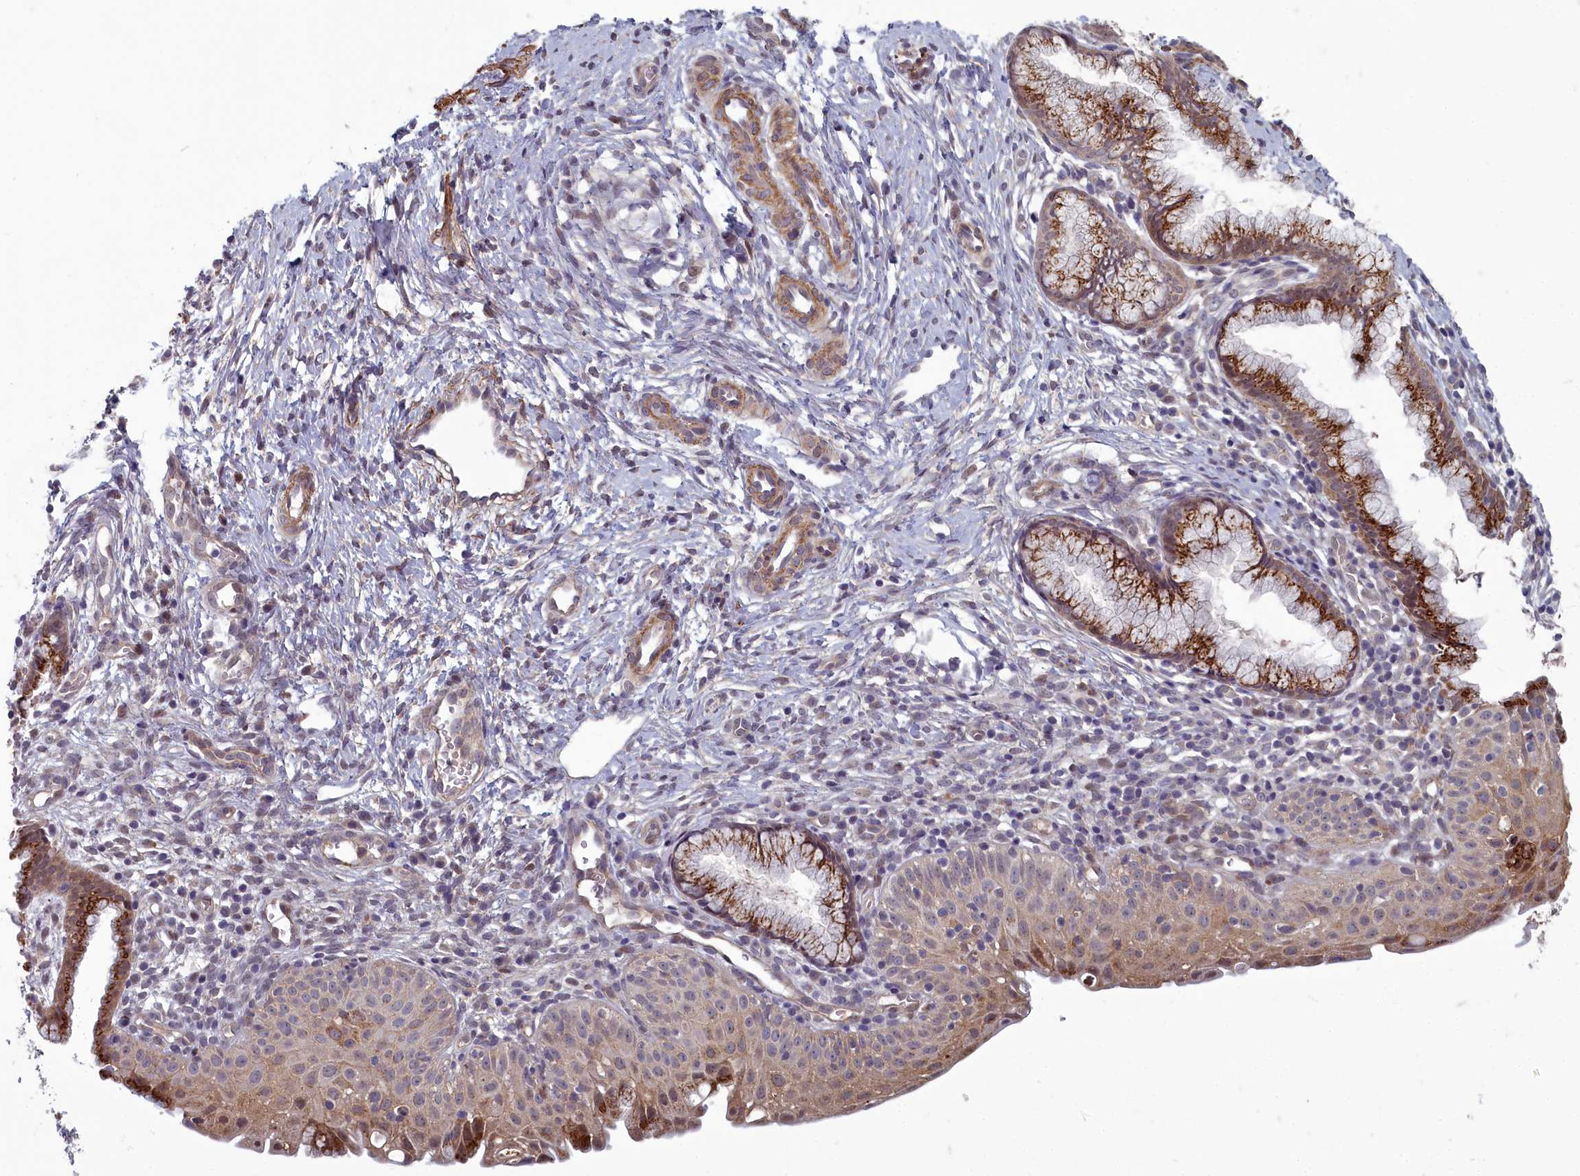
{"staining": {"intensity": "strong", "quantity": ">75%", "location": "cytoplasmic/membranous"}, "tissue": "cervix", "cell_type": "Glandular cells", "image_type": "normal", "snomed": [{"axis": "morphology", "description": "Normal tissue, NOS"}, {"axis": "topography", "description": "Cervix"}], "caption": "Cervix stained for a protein (brown) shows strong cytoplasmic/membranous positive staining in about >75% of glandular cells.", "gene": "ZNF626", "patient": {"sex": "female", "age": 36}}